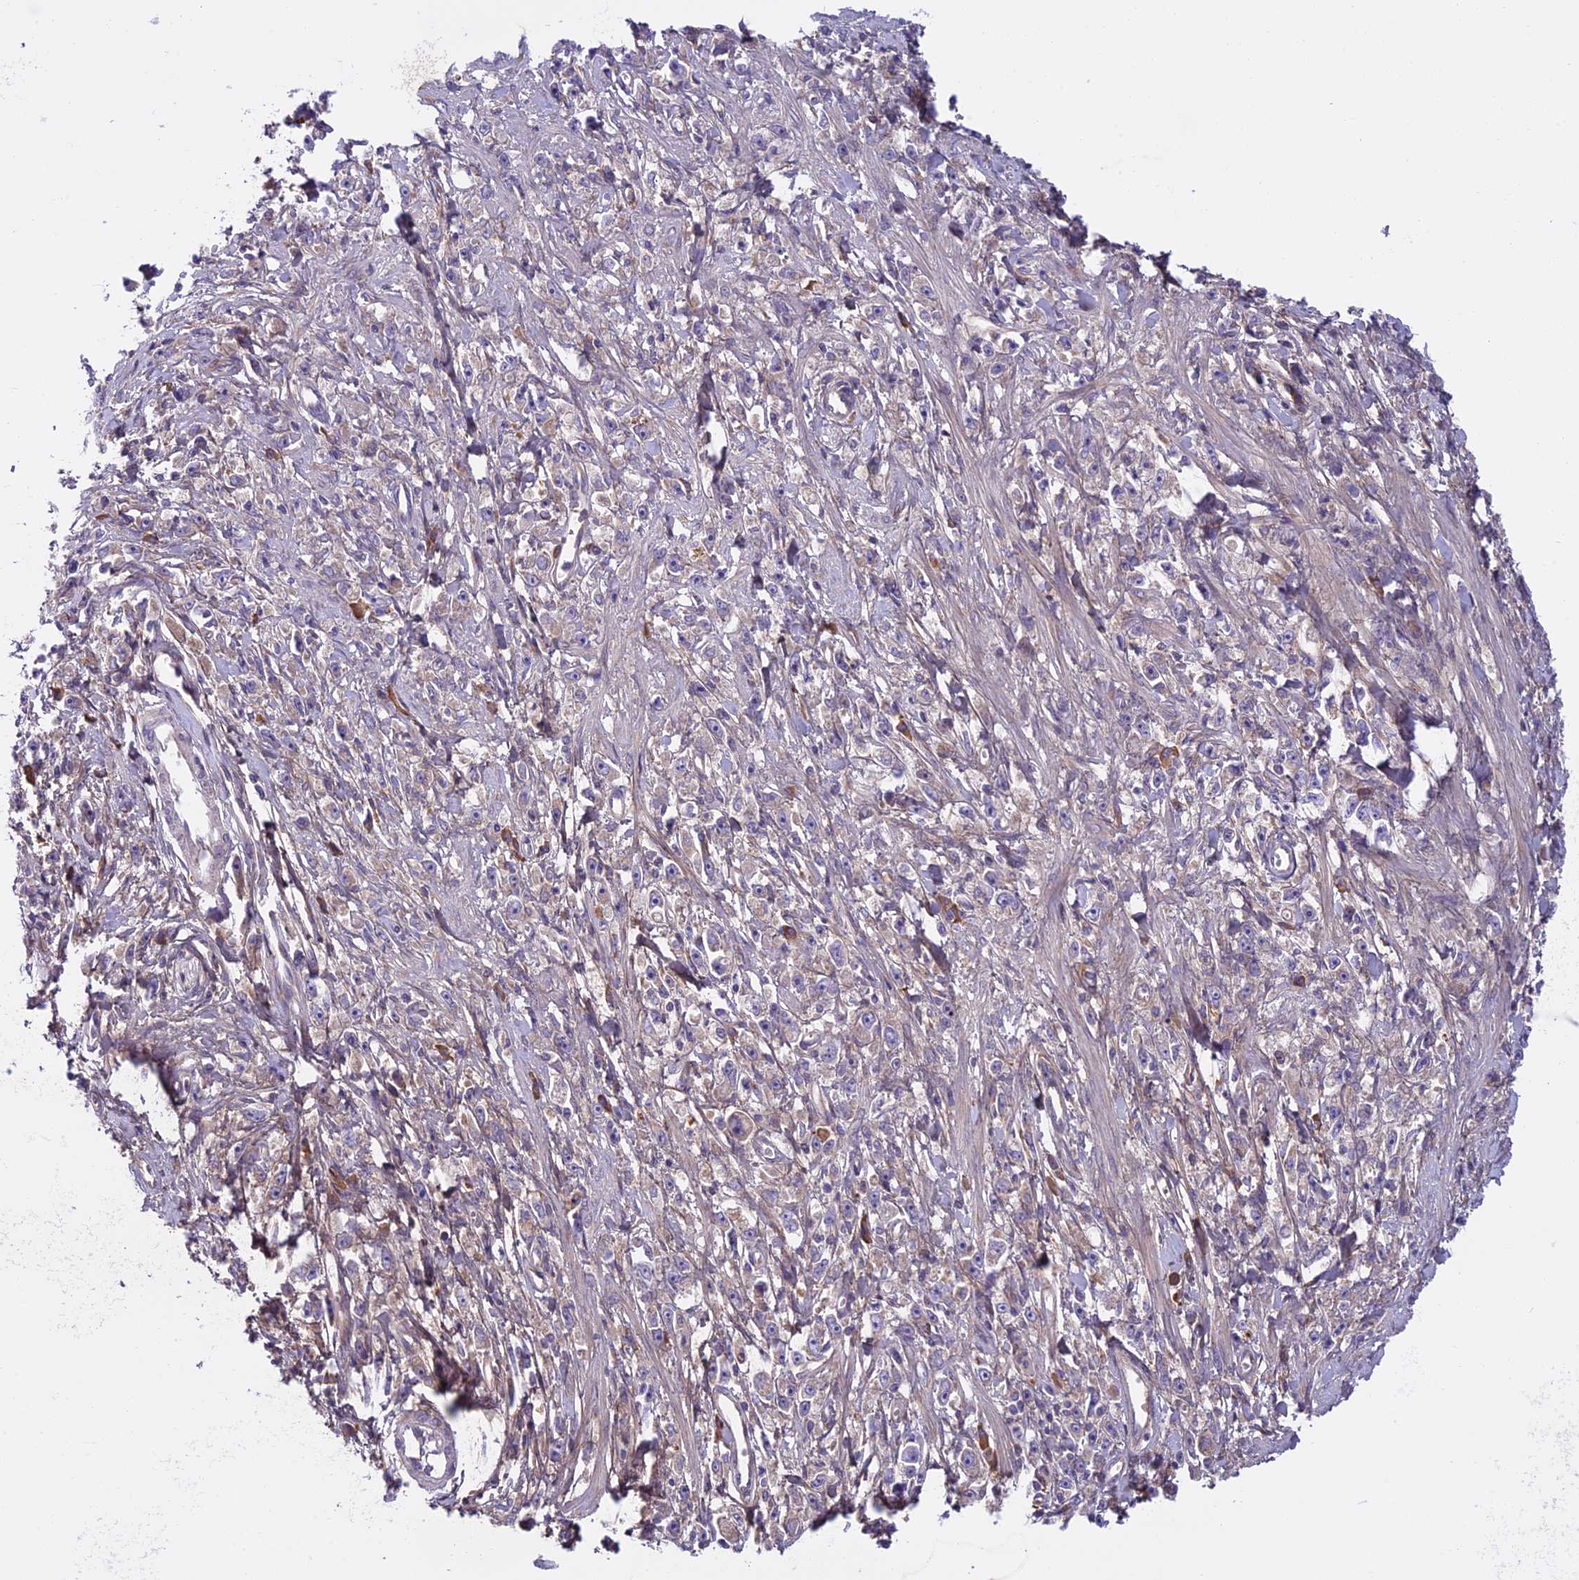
{"staining": {"intensity": "negative", "quantity": "none", "location": "none"}, "tissue": "stomach cancer", "cell_type": "Tumor cells", "image_type": "cancer", "snomed": [{"axis": "morphology", "description": "Adenocarcinoma, NOS"}, {"axis": "topography", "description": "Stomach"}], "caption": "DAB (3,3'-diaminobenzidine) immunohistochemical staining of human stomach cancer (adenocarcinoma) exhibits no significant expression in tumor cells.", "gene": "DCTN5", "patient": {"sex": "female", "age": 59}}